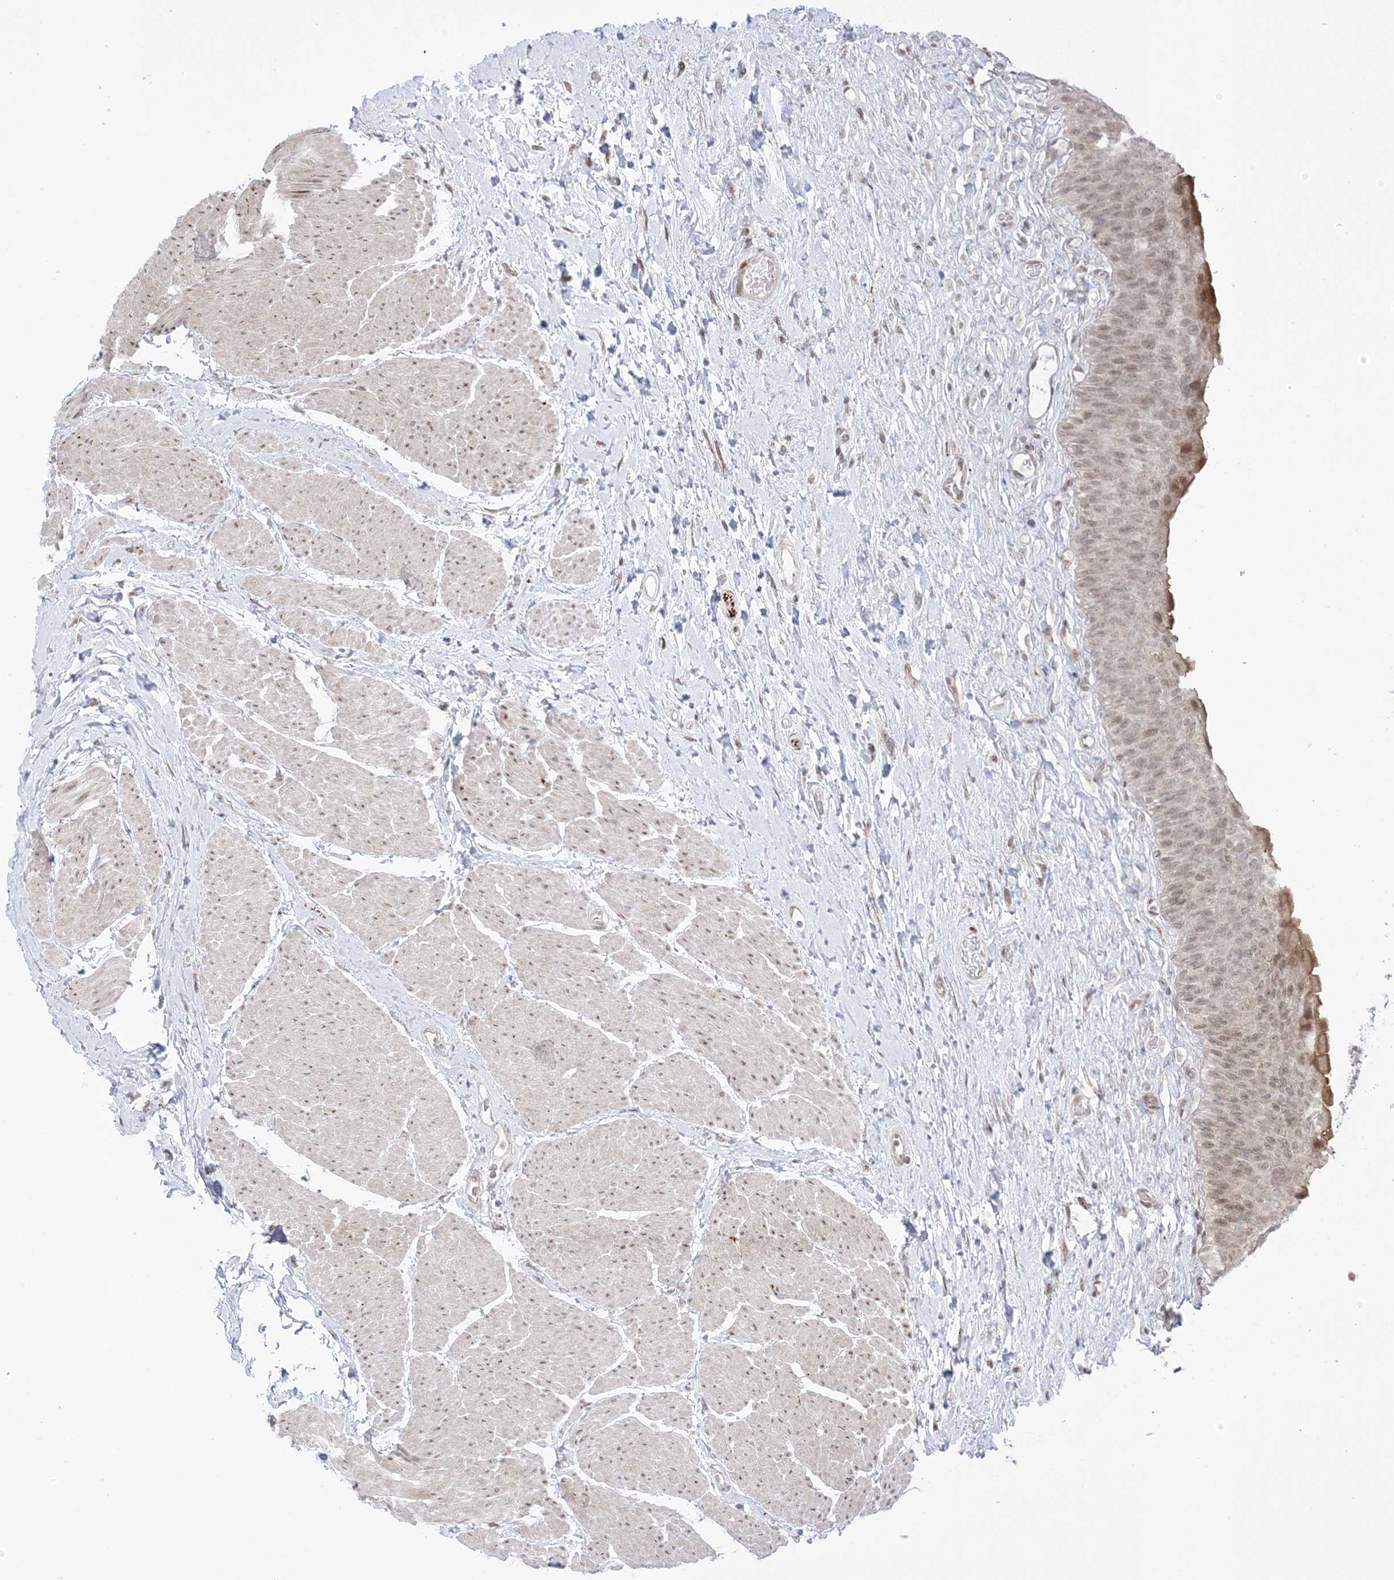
{"staining": {"intensity": "weak", "quantity": ">75%", "location": "cytoplasmic/membranous,nuclear"}, "tissue": "urinary bladder", "cell_type": "Urothelial cells", "image_type": "normal", "snomed": [{"axis": "morphology", "description": "Normal tissue, NOS"}, {"axis": "topography", "description": "Urinary bladder"}], "caption": "Immunohistochemical staining of normal urinary bladder exhibits weak cytoplasmic/membranous,nuclear protein expression in about >75% of urothelial cells.", "gene": "UBE2E2", "patient": {"sex": "male", "age": 74}}